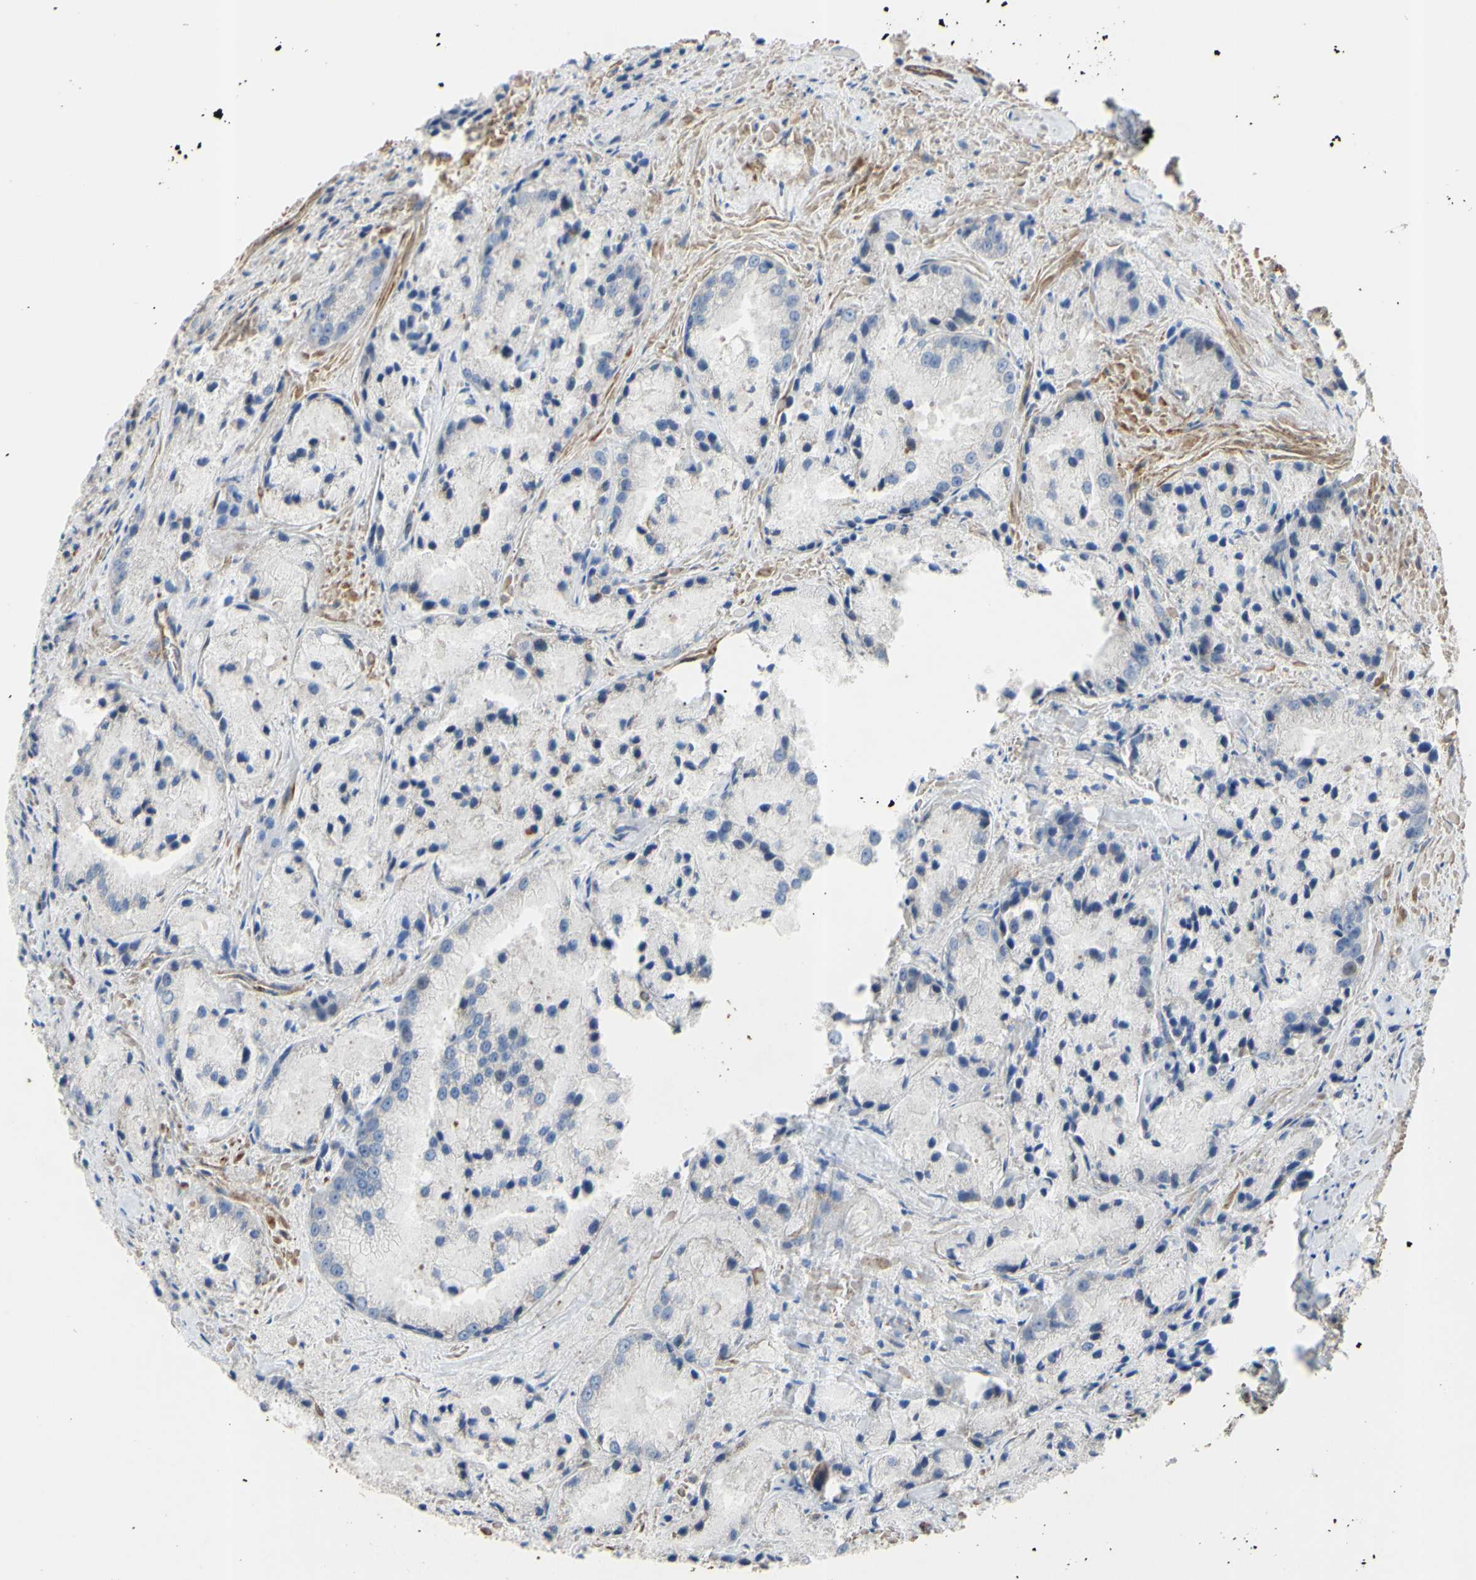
{"staining": {"intensity": "negative", "quantity": "none", "location": "none"}, "tissue": "prostate cancer", "cell_type": "Tumor cells", "image_type": "cancer", "snomed": [{"axis": "morphology", "description": "Adenocarcinoma, Low grade"}, {"axis": "topography", "description": "Prostate"}], "caption": "An image of human adenocarcinoma (low-grade) (prostate) is negative for staining in tumor cells. (Immunohistochemistry, brightfield microscopy, high magnification).", "gene": "BECN1", "patient": {"sex": "male", "age": 64}}